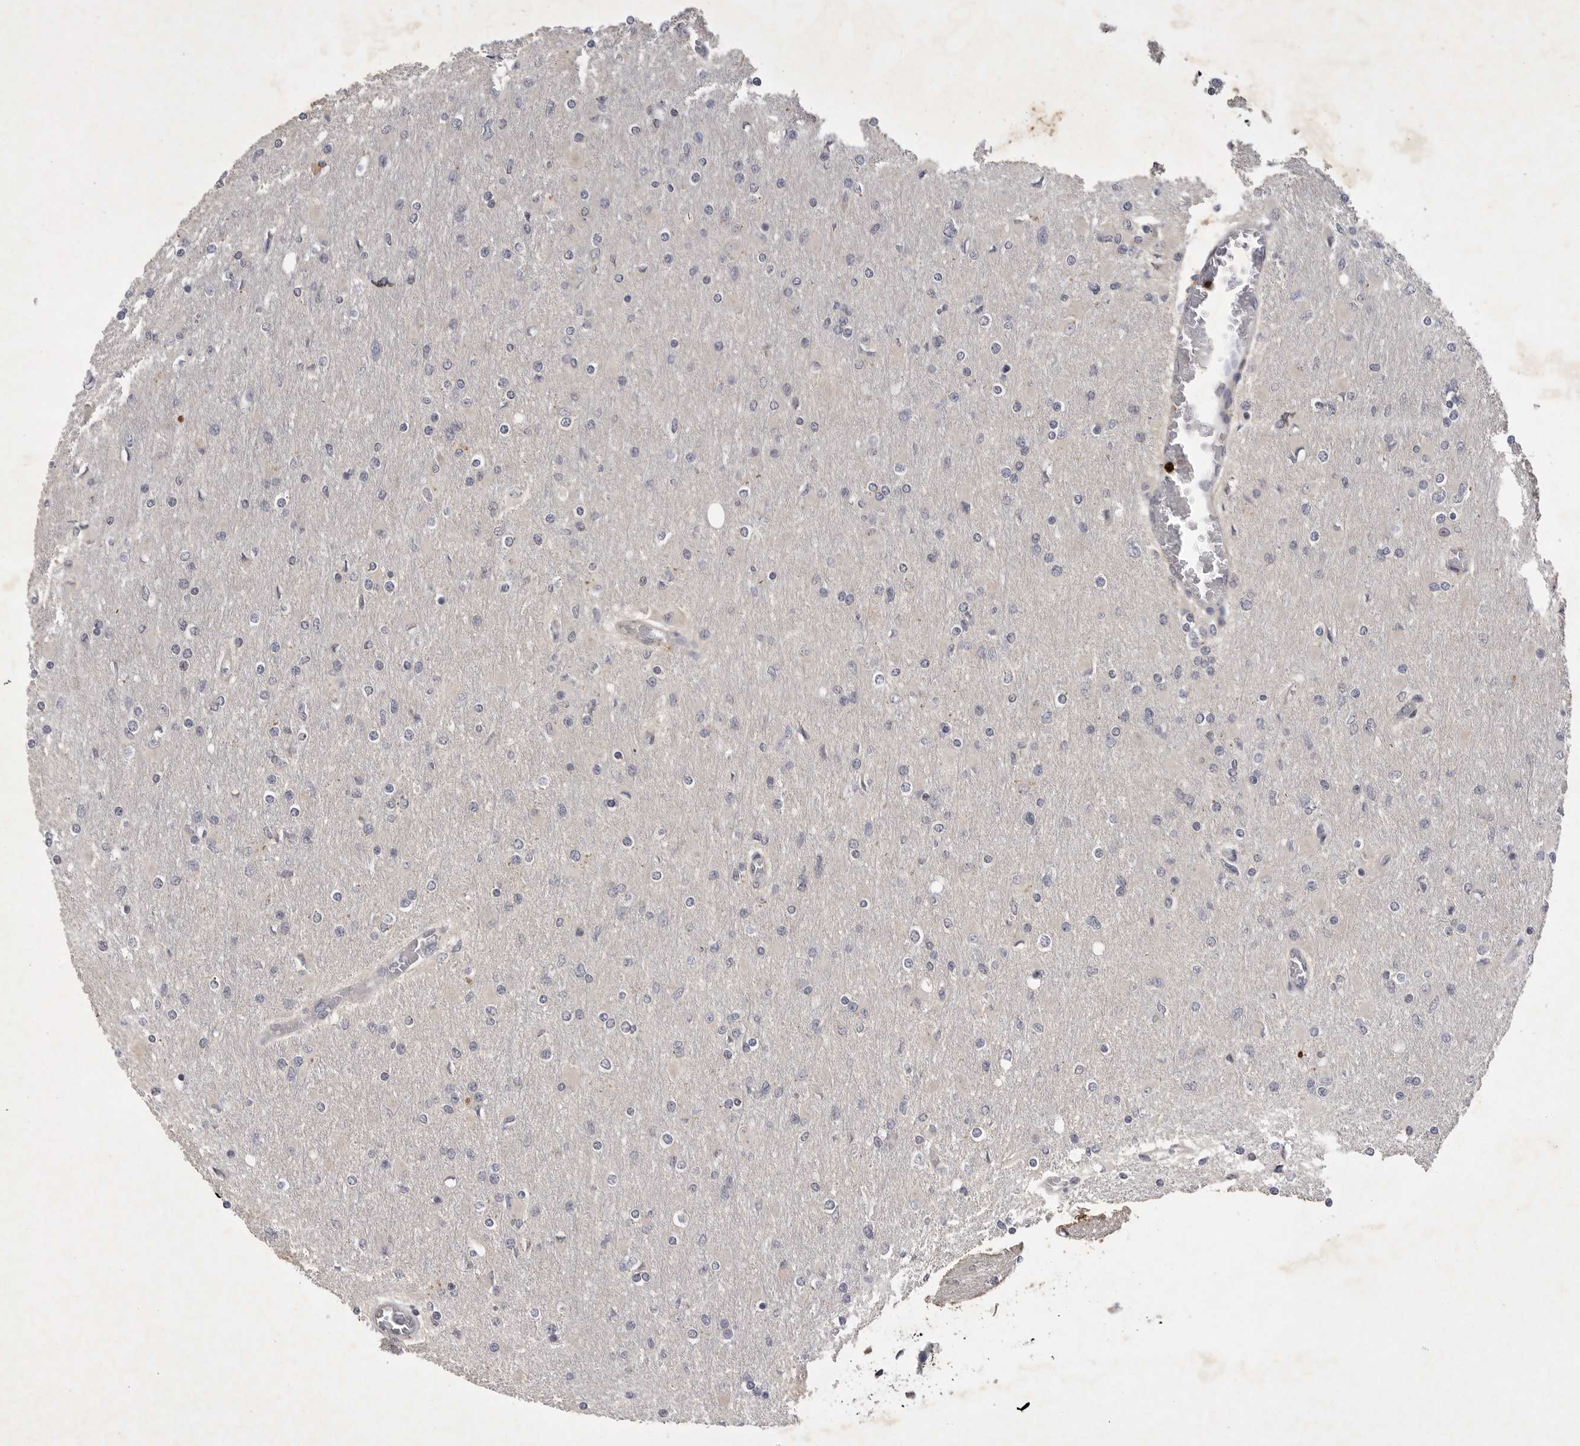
{"staining": {"intensity": "negative", "quantity": "none", "location": "none"}, "tissue": "glioma", "cell_type": "Tumor cells", "image_type": "cancer", "snomed": [{"axis": "morphology", "description": "Glioma, malignant, High grade"}, {"axis": "topography", "description": "Cerebral cortex"}], "caption": "DAB (3,3'-diaminobenzidine) immunohistochemical staining of human glioma displays no significant positivity in tumor cells.", "gene": "UBE3D", "patient": {"sex": "female", "age": 36}}